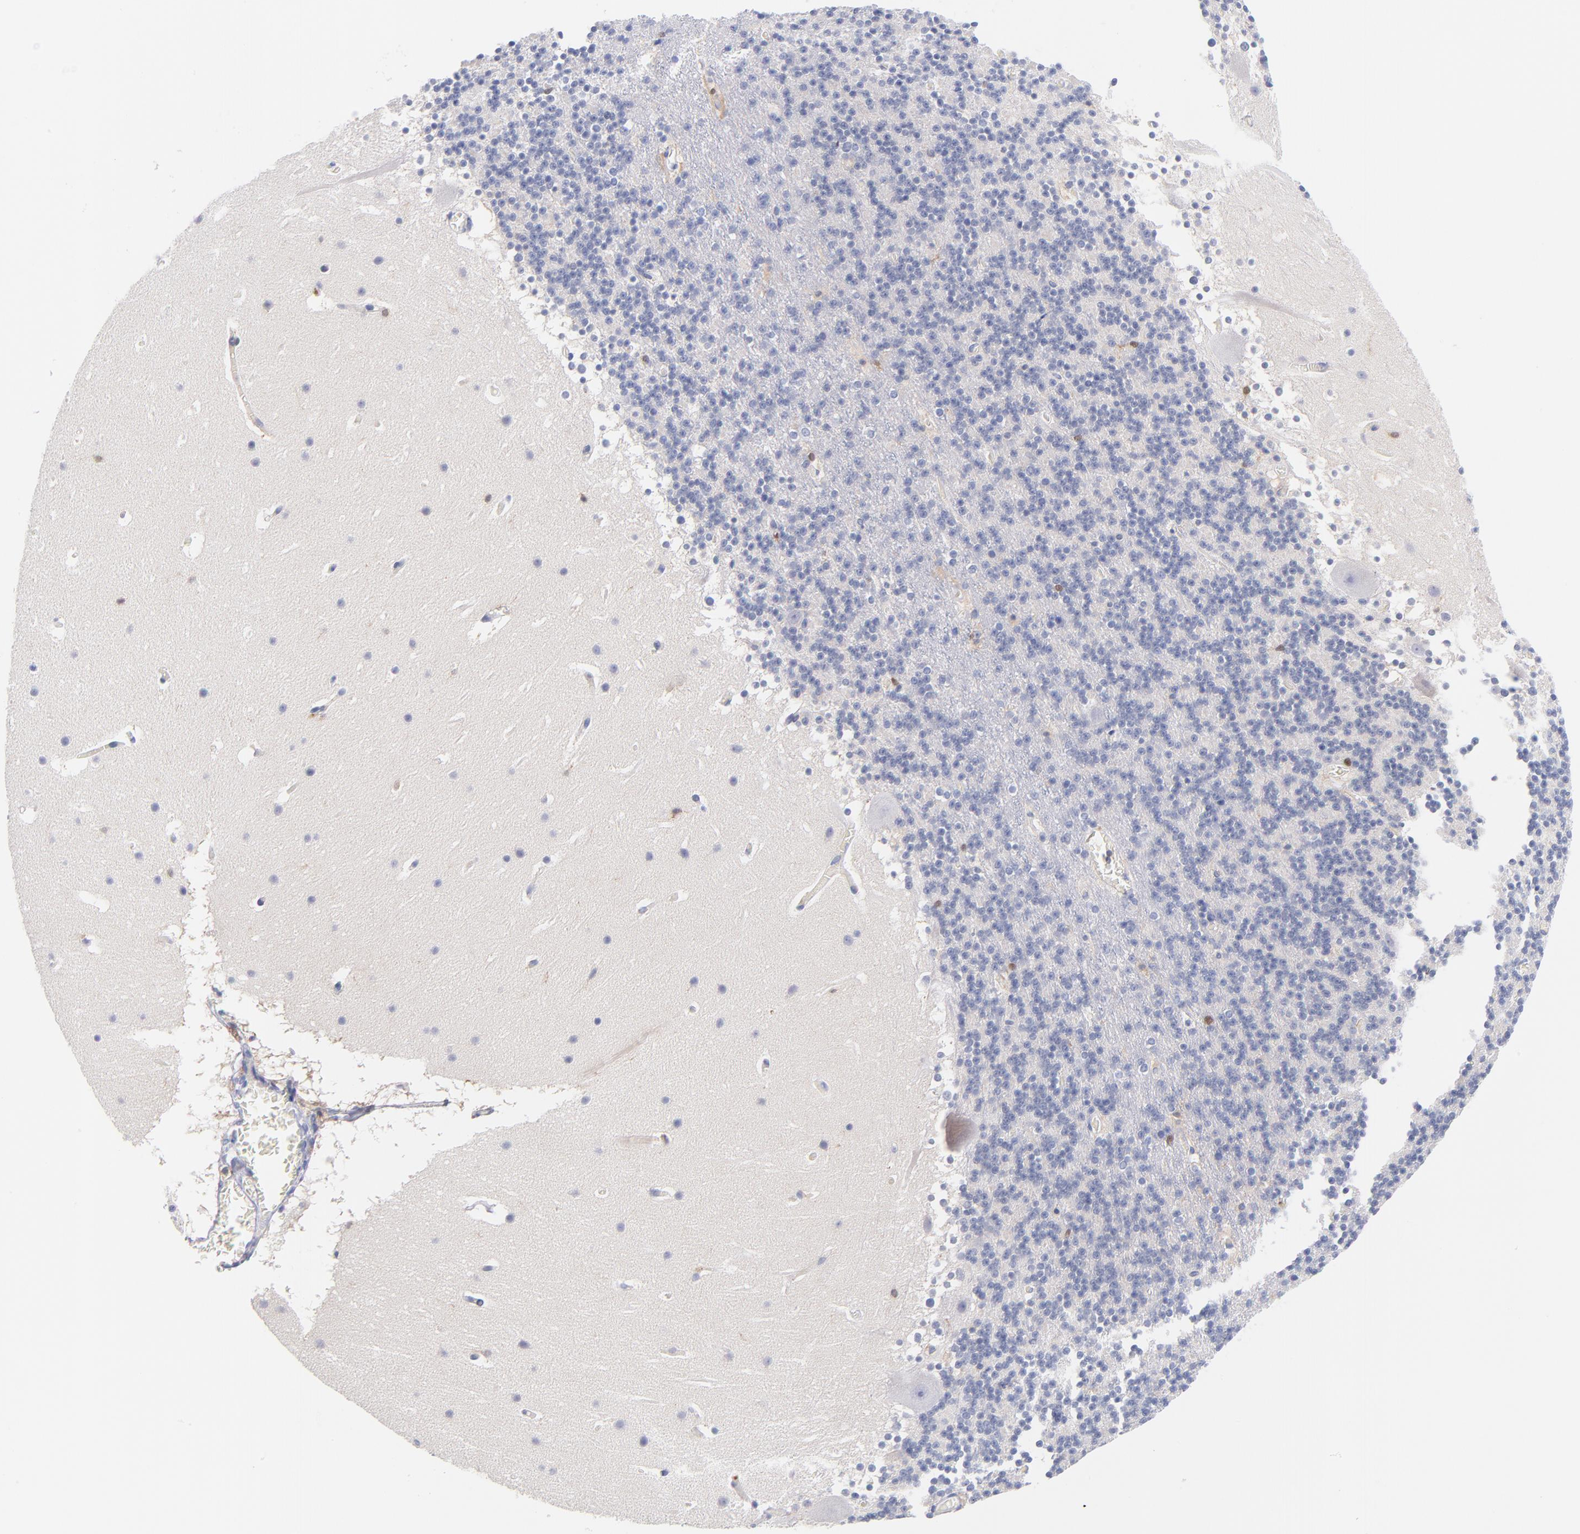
{"staining": {"intensity": "weak", "quantity": "<25%", "location": "cytoplasmic/membranous"}, "tissue": "cerebellum", "cell_type": "Cells in granular layer", "image_type": "normal", "snomed": [{"axis": "morphology", "description": "Normal tissue, NOS"}, {"axis": "topography", "description": "Cerebellum"}], "caption": "Immunohistochemistry (IHC) micrograph of normal cerebellum: human cerebellum stained with DAB (3,3'-diaminobenzidine) displays no significant protein staining in cells in granular layer. Brightfield microscopy of immunohistochemistry stained with DAB (3,3'-diaminobenzidine) (brown) and hematoxylin (blue), captured at high magnification.", "gene": "BID", "patient": {"sex": "male", "age": 45}}